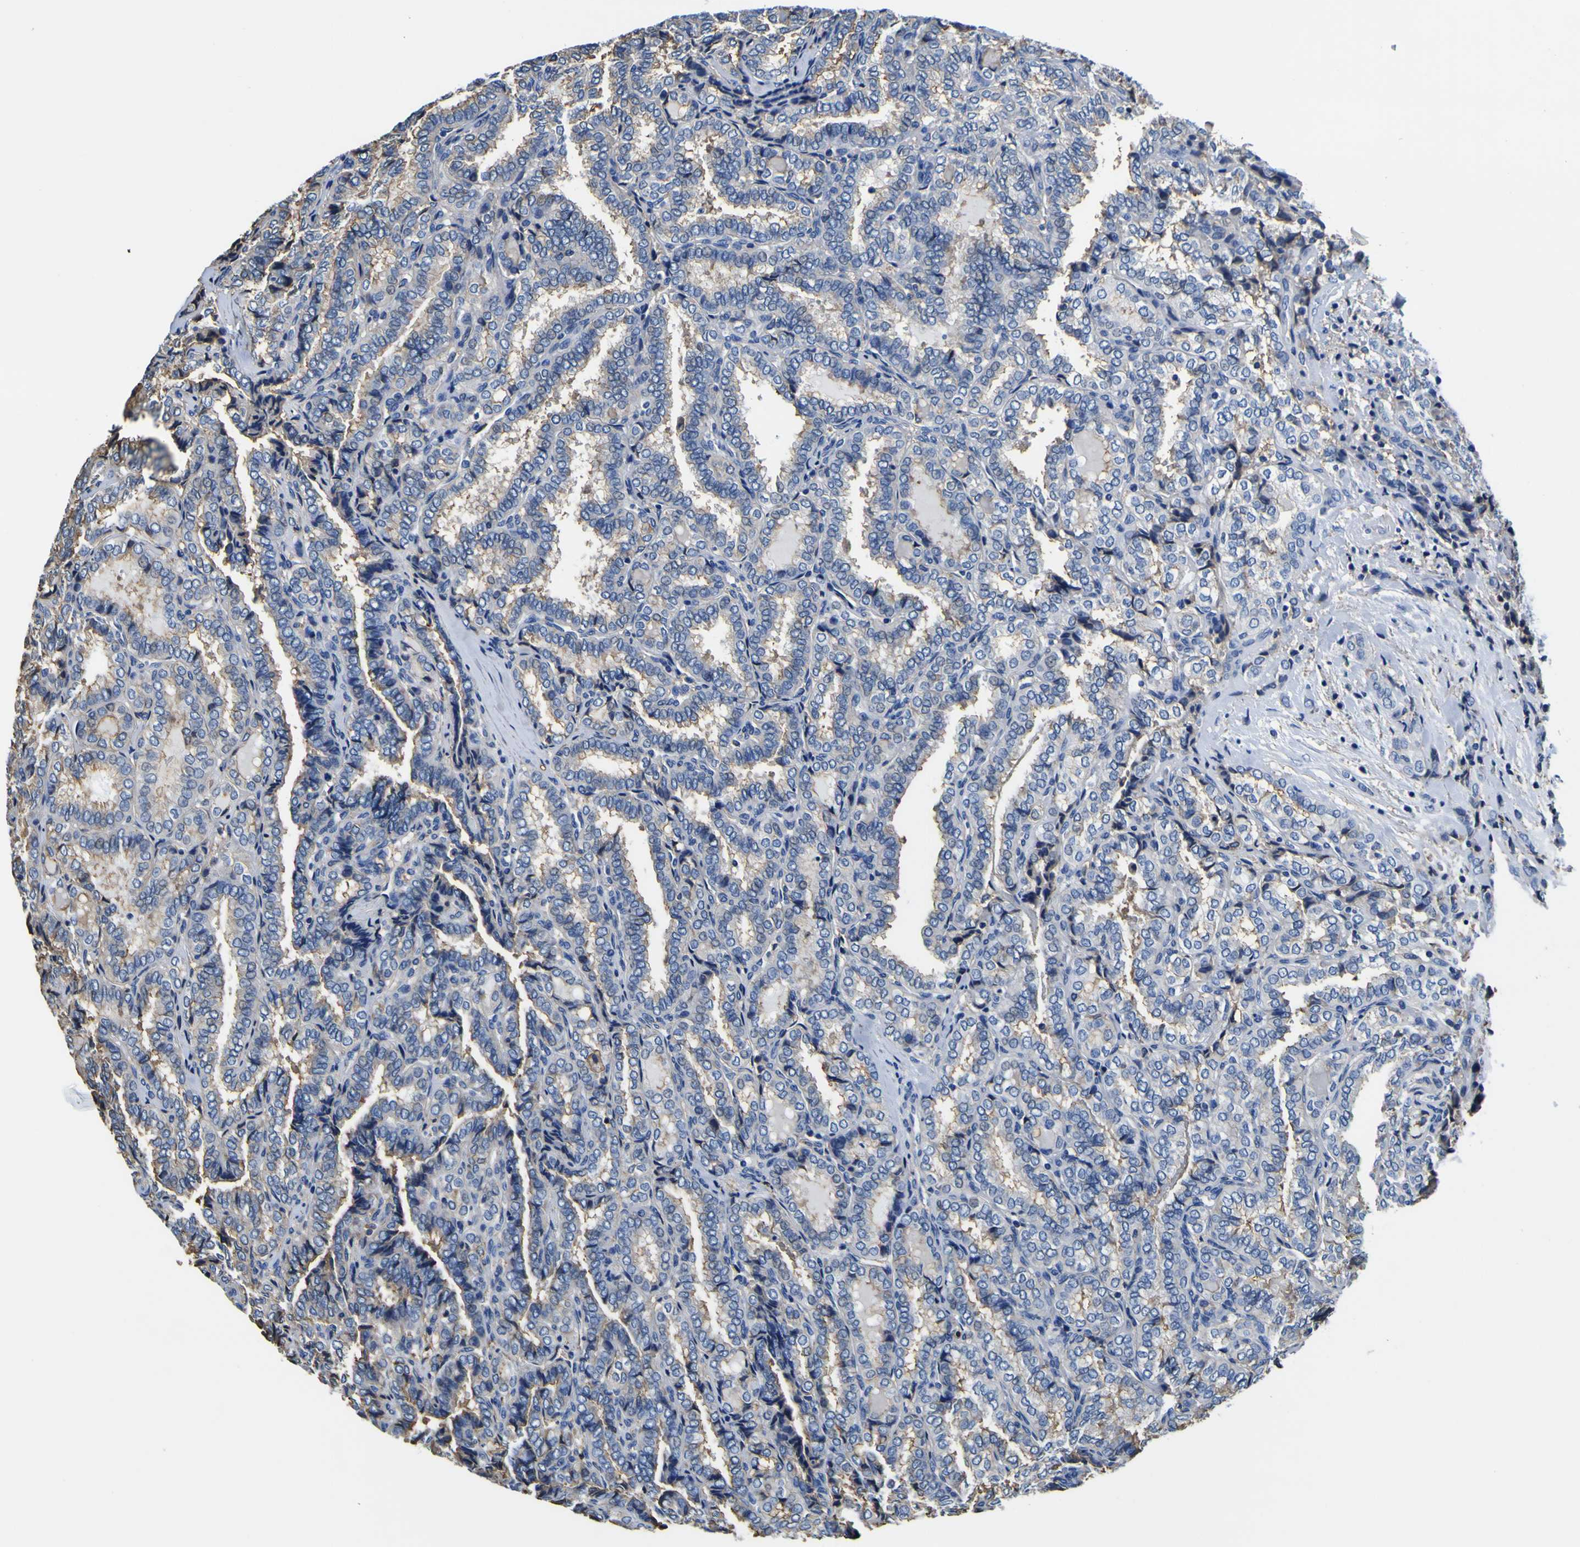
{"staining": {"intensity": "moderate", "quantity": "25%-75%", "location": "cytoplasmic/membranous"}, "tissue": "thyroid cancer", "cell_type": "Tumor cells", "image_type": "cancer", "snomed": [{"axis": "morphology", "description": "Normal tissue, NOS"}, {"axis": "morphology", "description": "Papillary adenocarcinoma, NOS"}, {"axis": "topography", "description": "Thyroid gland"}], "caption": "Protein staining reveals moderate cytoplasmic/membranous expression in about 25%-75% of tumor cells in thyroid papillary adenocarcinoma.", "gene": "PXDN", "patient": {"sex": "female", "age": 30}}